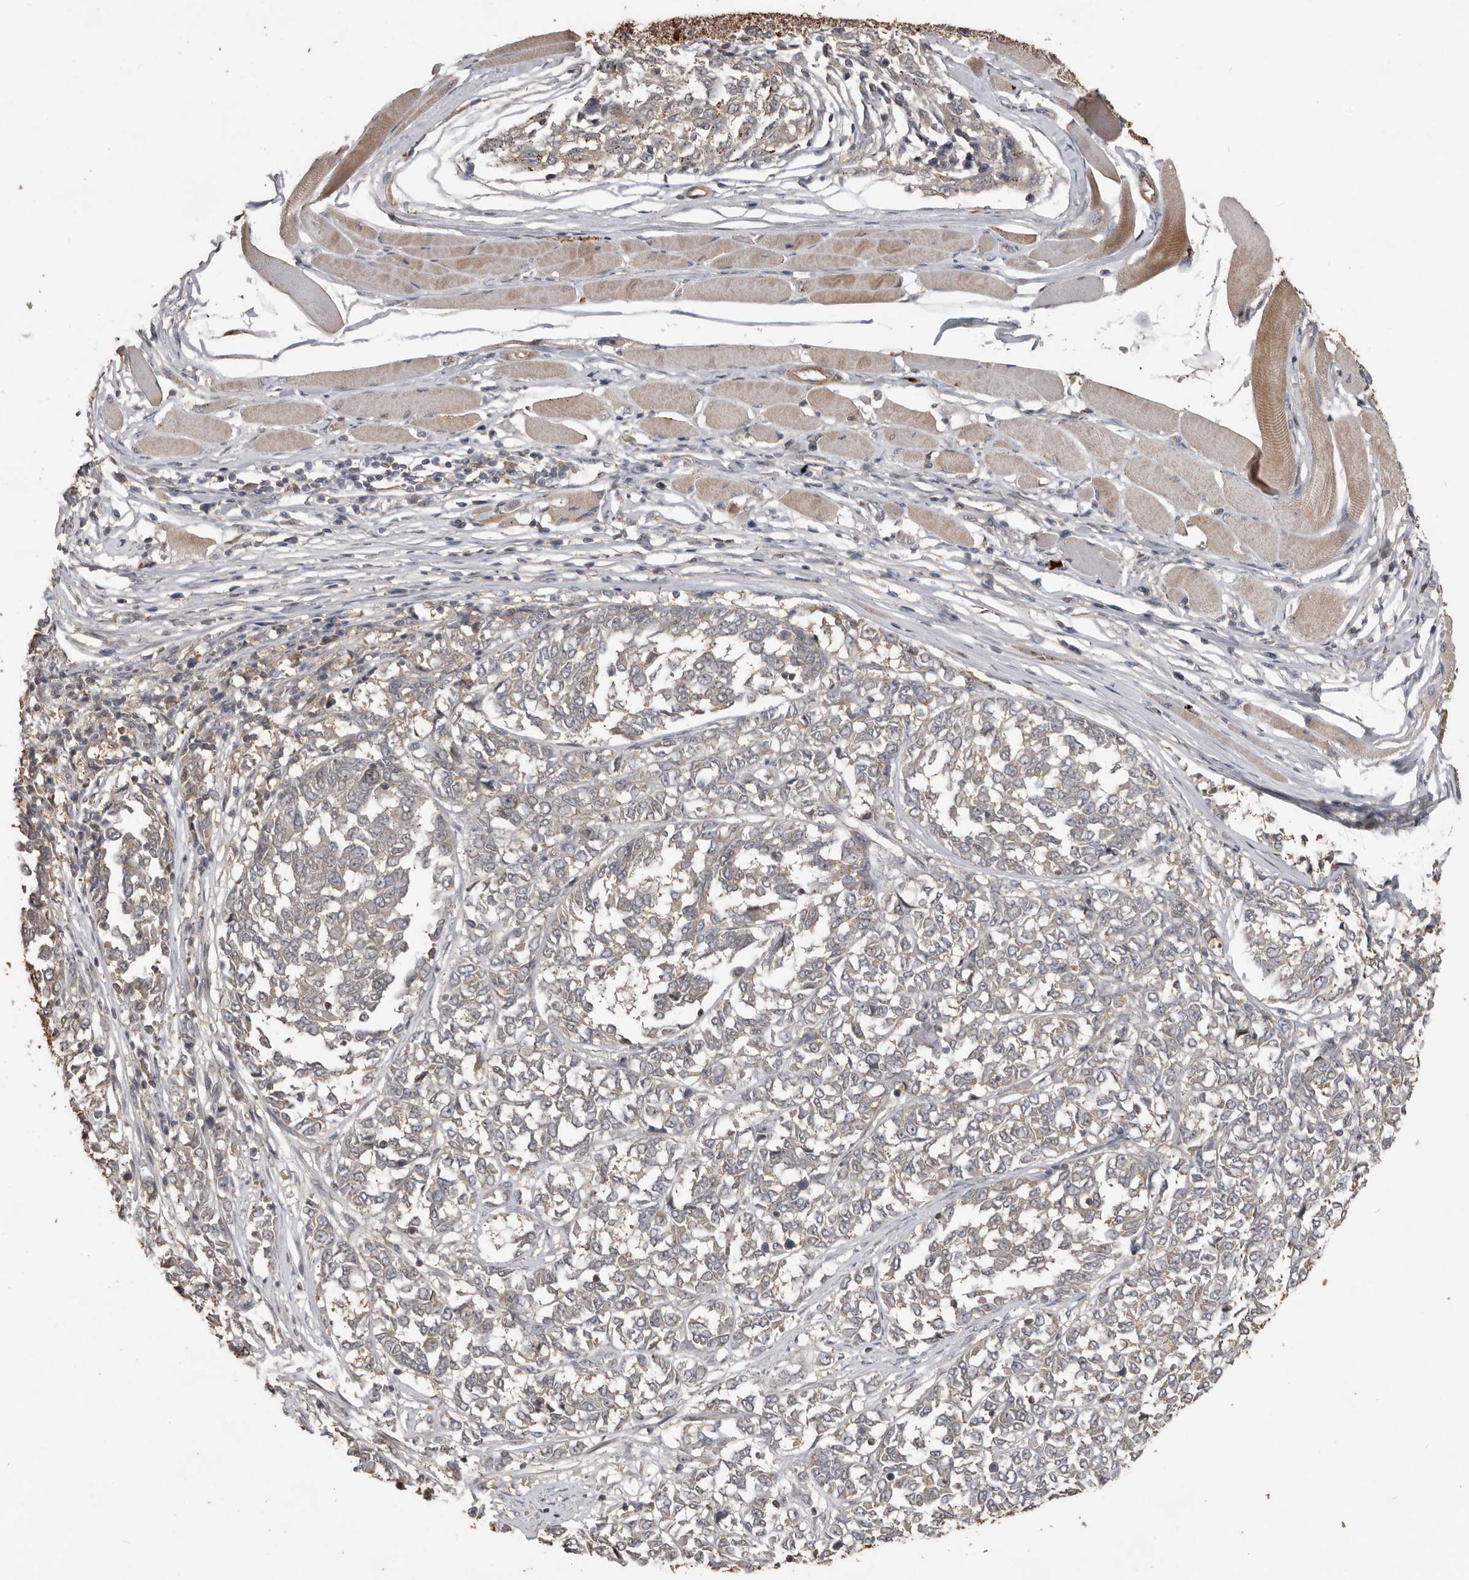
{"staining": {"intensity": "weak", "quantity": "<25%", "location": "cytoplasmic/membranous"}, "tissue": "melanoma", "cell_type": "Tumor cells", "image_type": "cancer", "snomed": [{"axis": "morphology", "description": "Malignant melanoma, NOS"}, {"axis": "topography", "description": "Skin"}], "caption": "There is no significant positivity in tumor cells of malignant melanoma.", "gene": "BAMBI", "patient": {"sex": "female", "age": 72}}